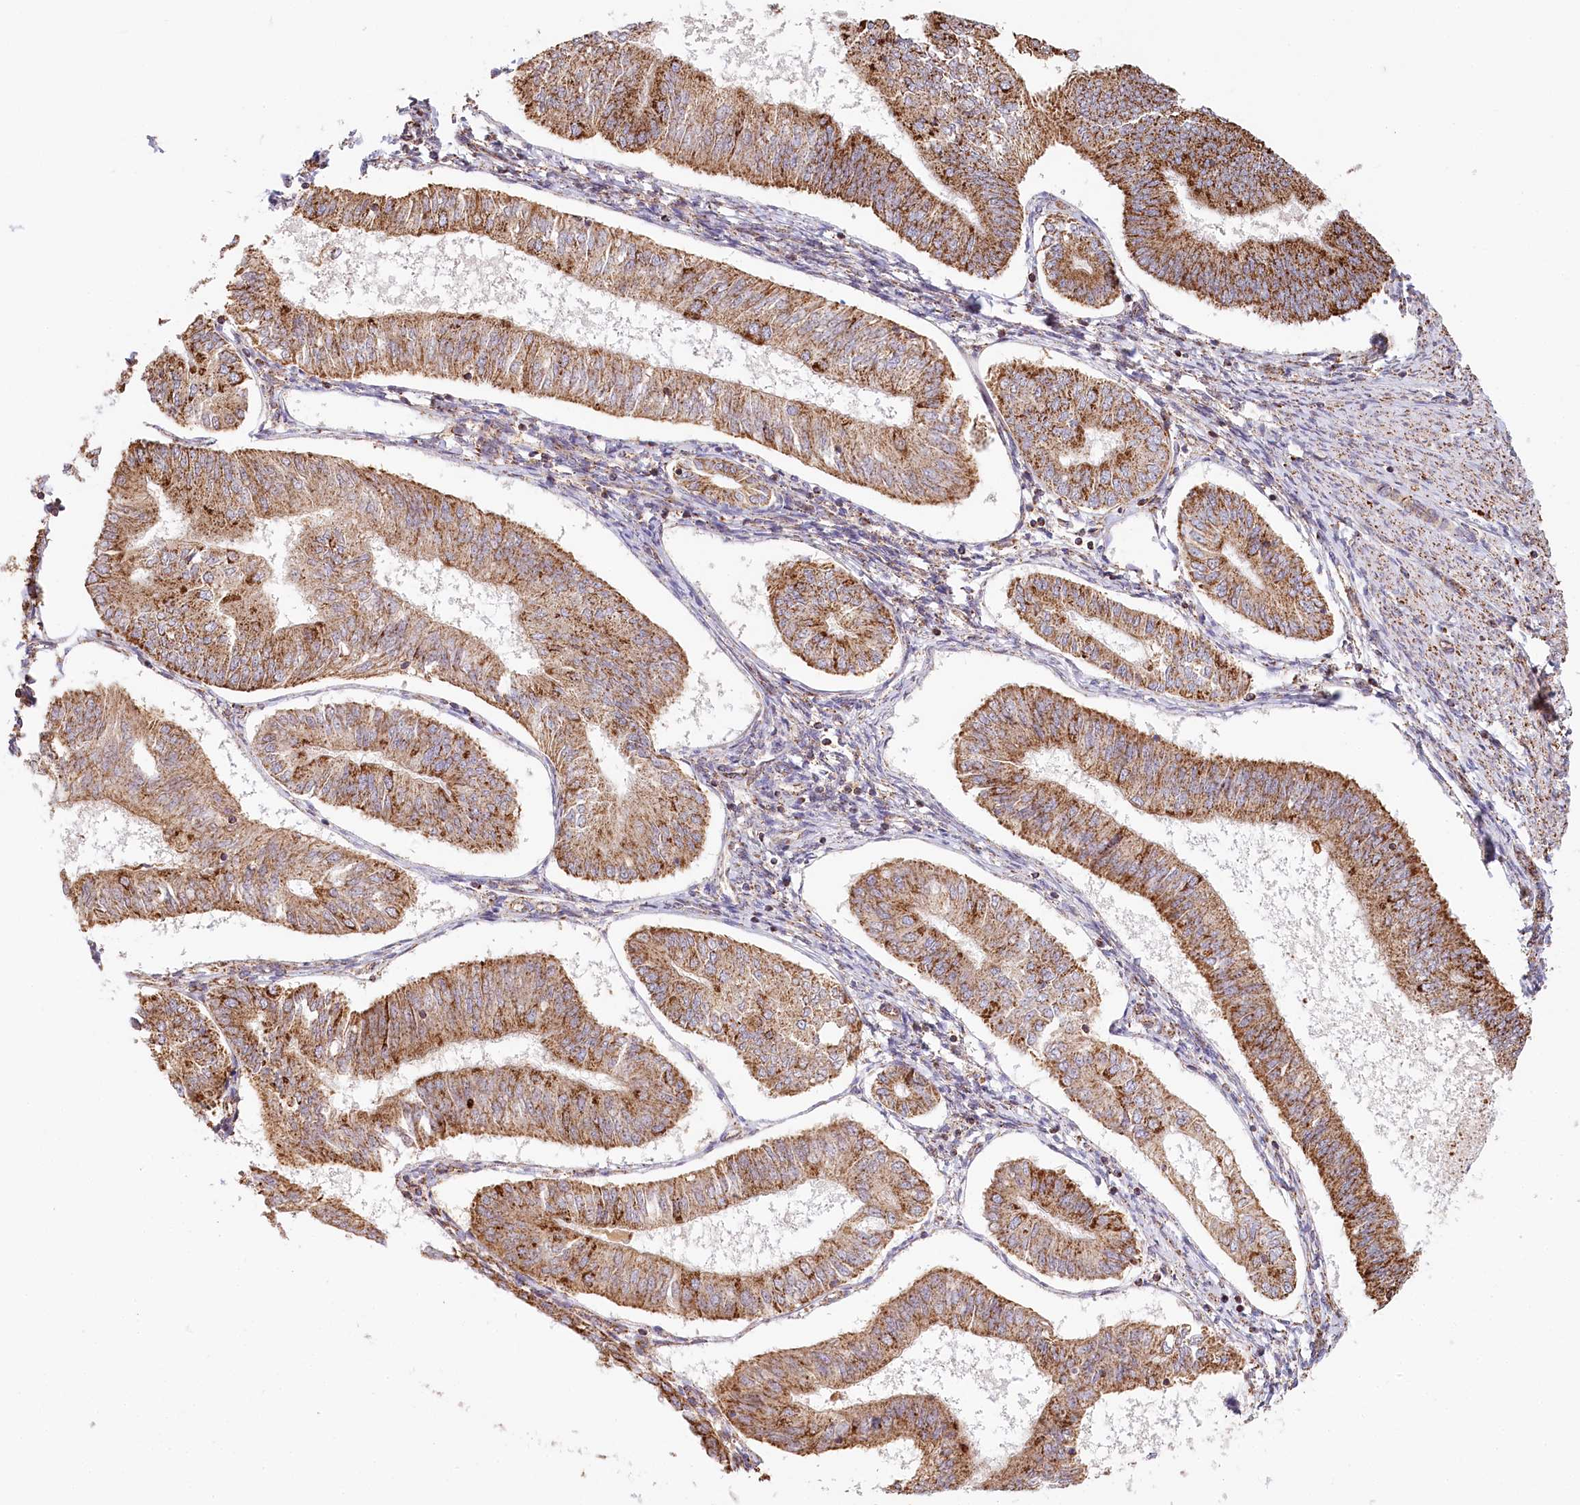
{"staining": {"intensity": "moderate", "quantity": ">75%", "location": "cytoplasmic/membranous"}, "tissue": "endometrial cancer", "cell_type": "Tumor cells", "image_type": "cancer", "snomed": [{"axis": "morphology", "description": "Adenocarcinoma, NOS"}, {"axis": "topography", "description": "Endometrium"}], "caption": "Human endometrial cancer (adenocarcinoma) stained with a protein marker exhibits moderate staining in tumor cells.", "gene": "UMPS", "patient": {"sex": "female", "age": 58}}